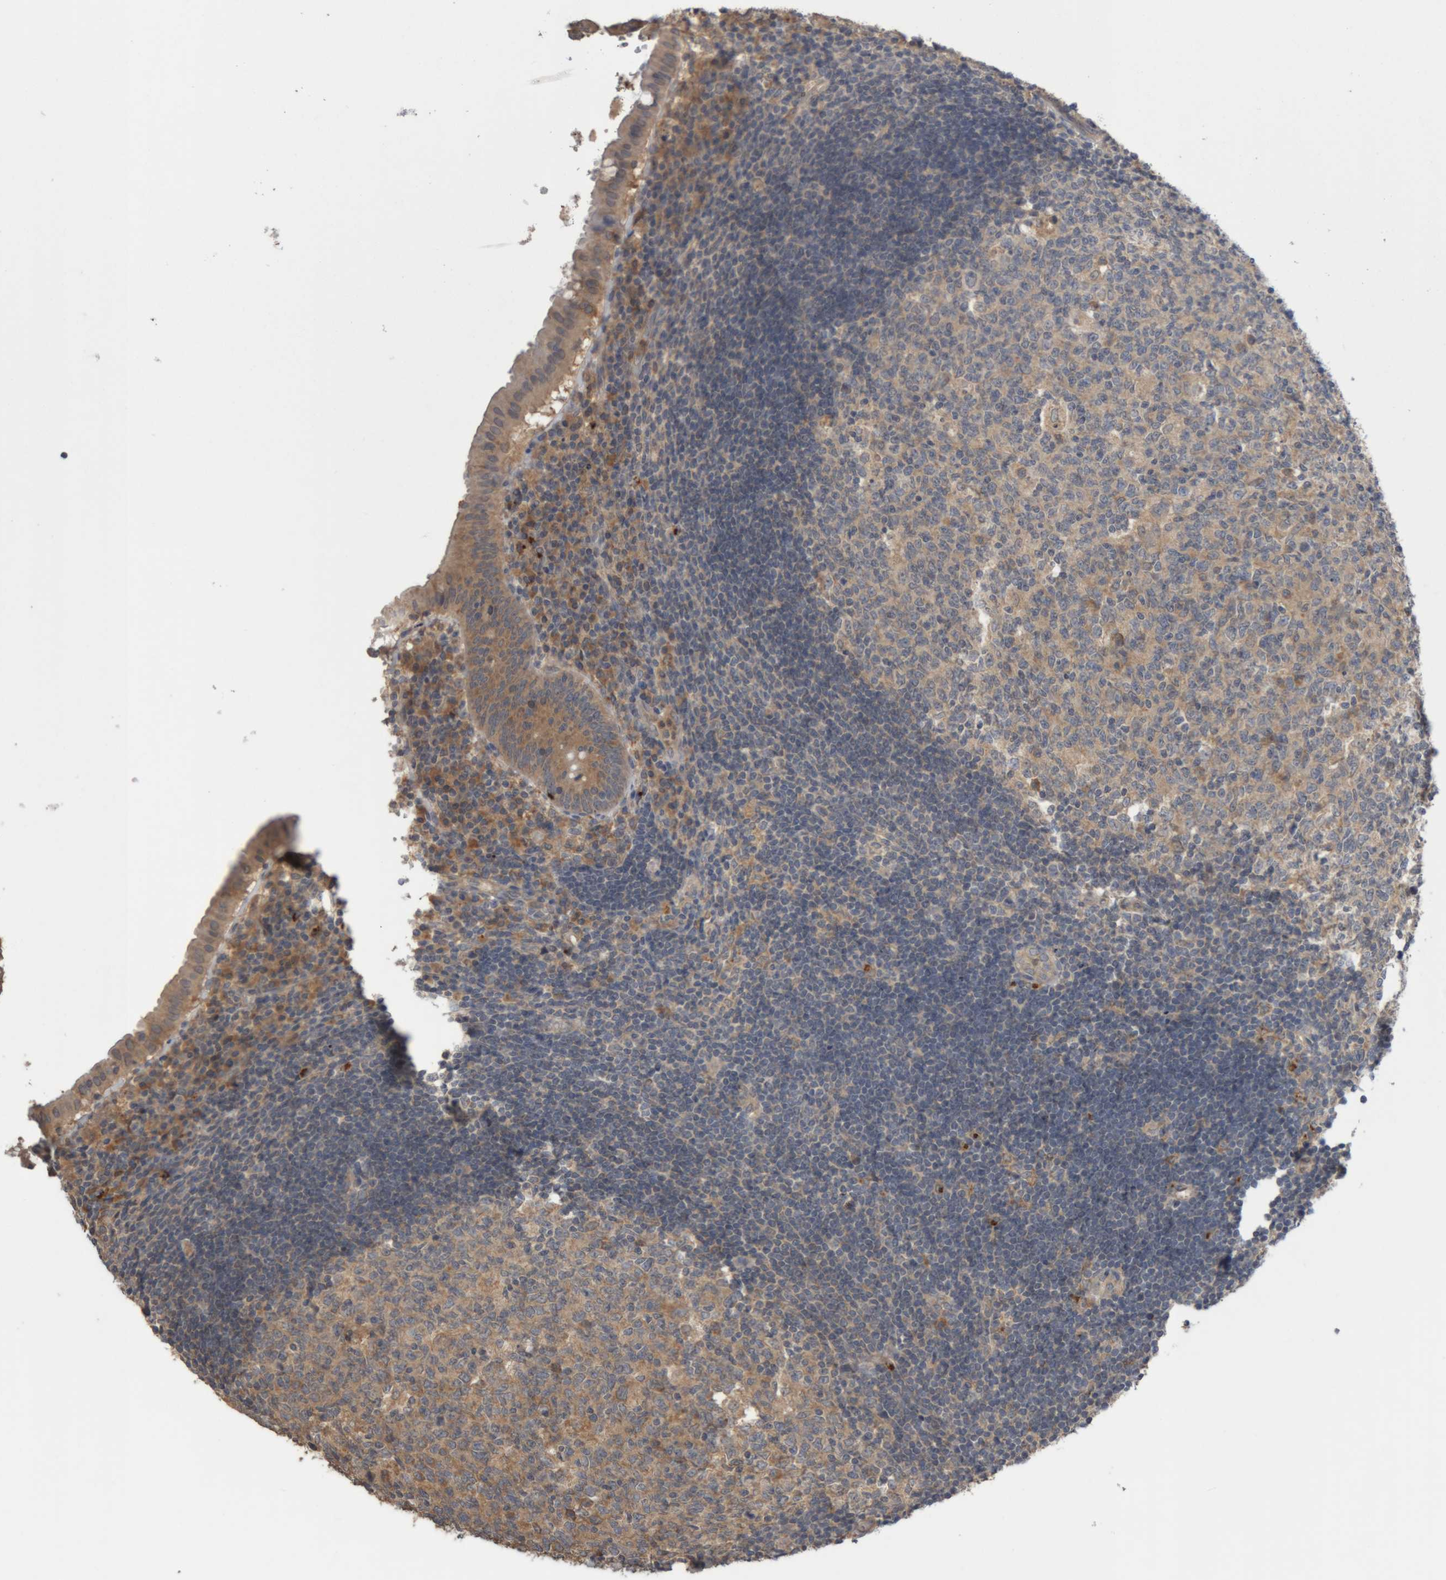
{"staining": {"intensity": "moderate", "quantity": ">75%", "location": "cytoplasmic/membranous"}, "tissue": "appendix", "cell_type": "Glandular cells", "image_type": "normal", "snomed": [{"axis": "morphology", "description": "Normal tissue, NOS"}, {"axis": "topography", "description": "Appendix"}], "caption": "Immunohistochemical staining of normal human appendix shows moderate cytoplasmic/membranous protein expression in about >75% of glandular cells.", "gene": "TMED7", "patient": {"sex": "female", "age": 54}}